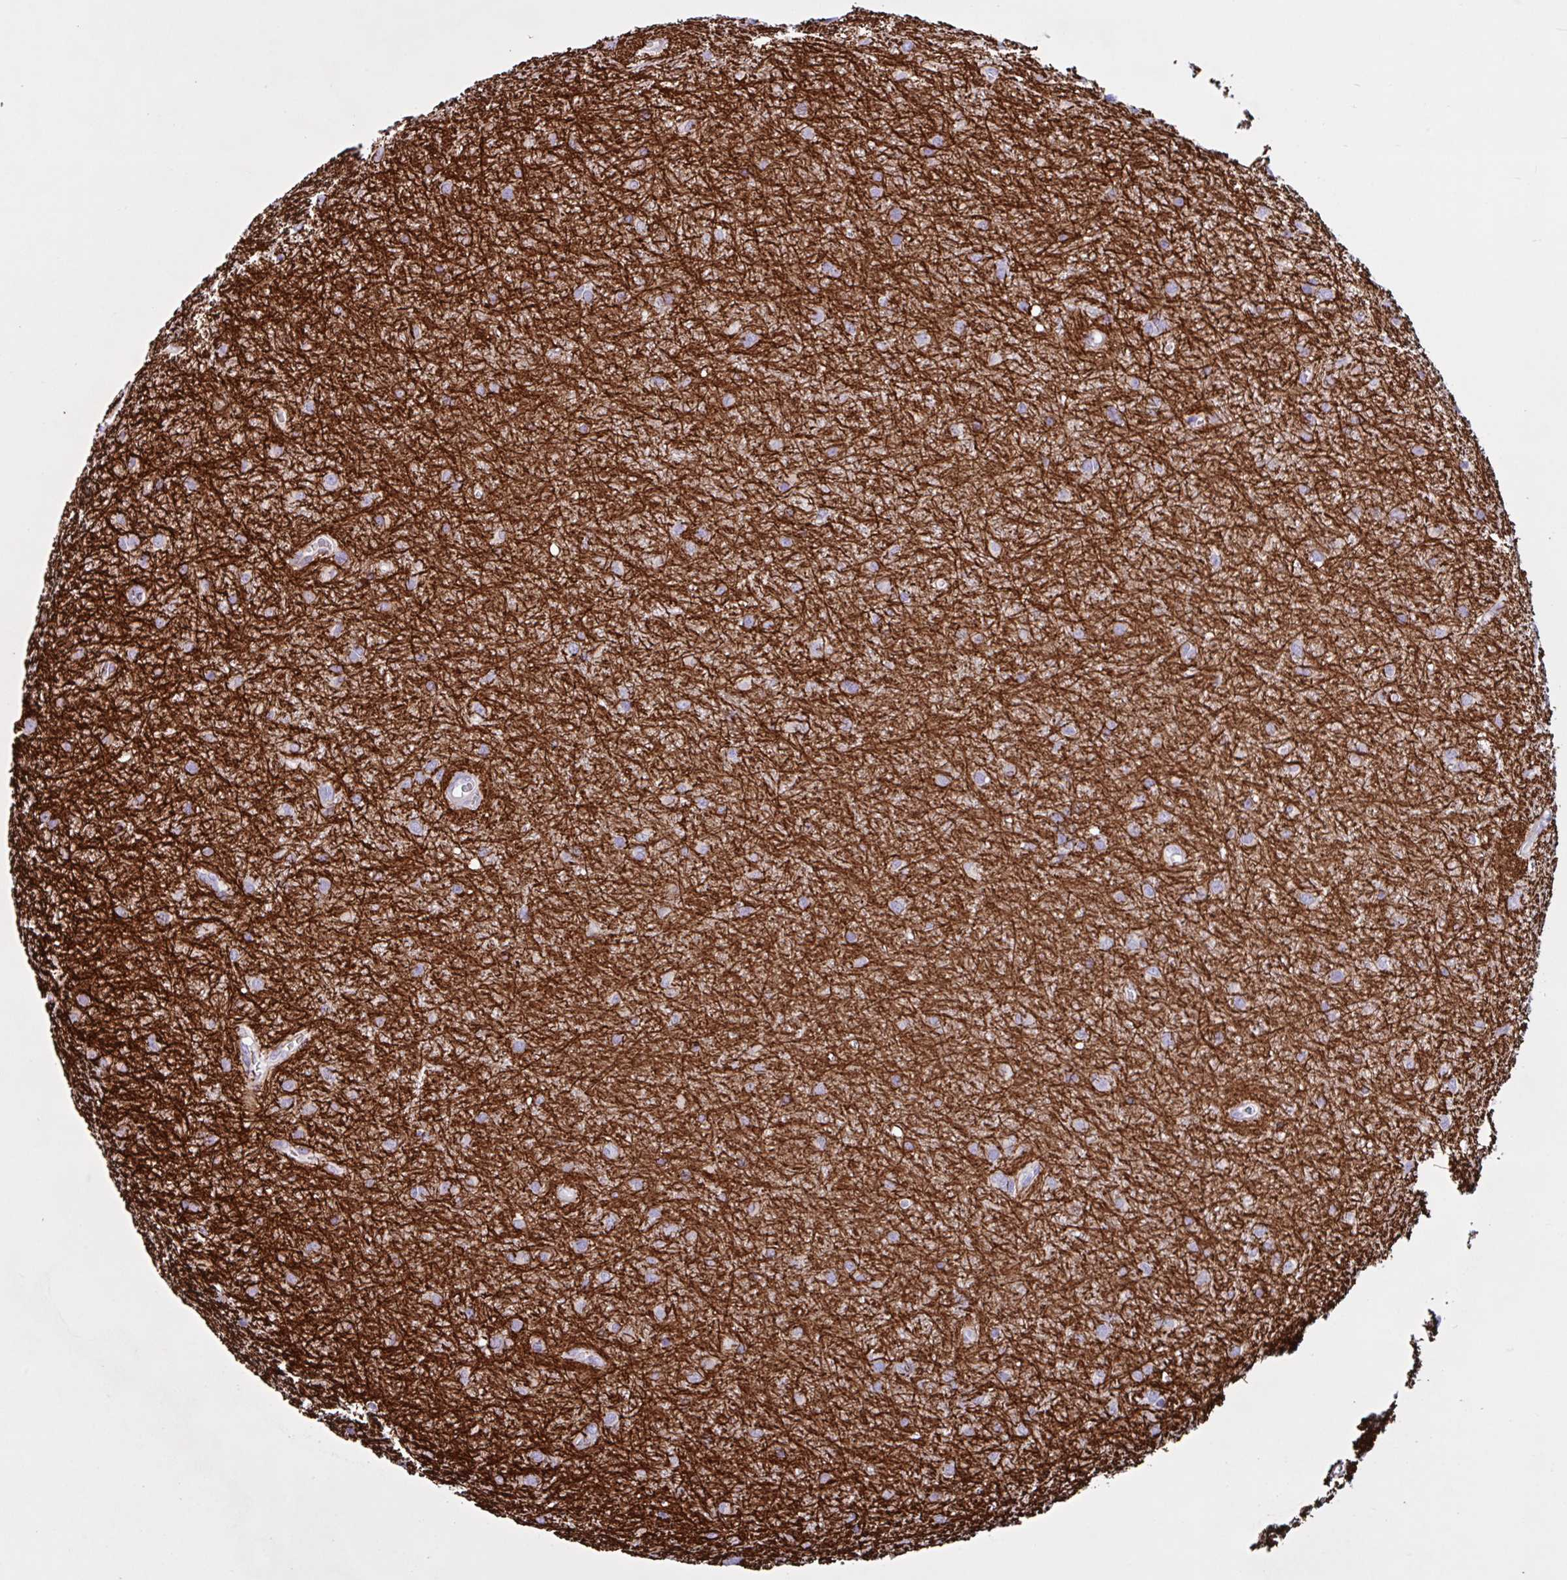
{"staining": {"intensity": "negative", "quantity": "none", "location": "none"}, "tissue": "glioma", "cell_type": "Tumor cells", "image_type": "cancer", "snomed": [{"axis": "morphology", "description": "Glioma, malignant, Low grade"}, {"axis": "topography", "description": "Cerebellum"}], "caption": "DAB (3,3'-diaminobenzidine) immunohistochemical staining of human glioma demonstrates no significant staining in tumor cells.", "gene": "TMEM86B", "patient": {"sex": "female", "age": 5}}